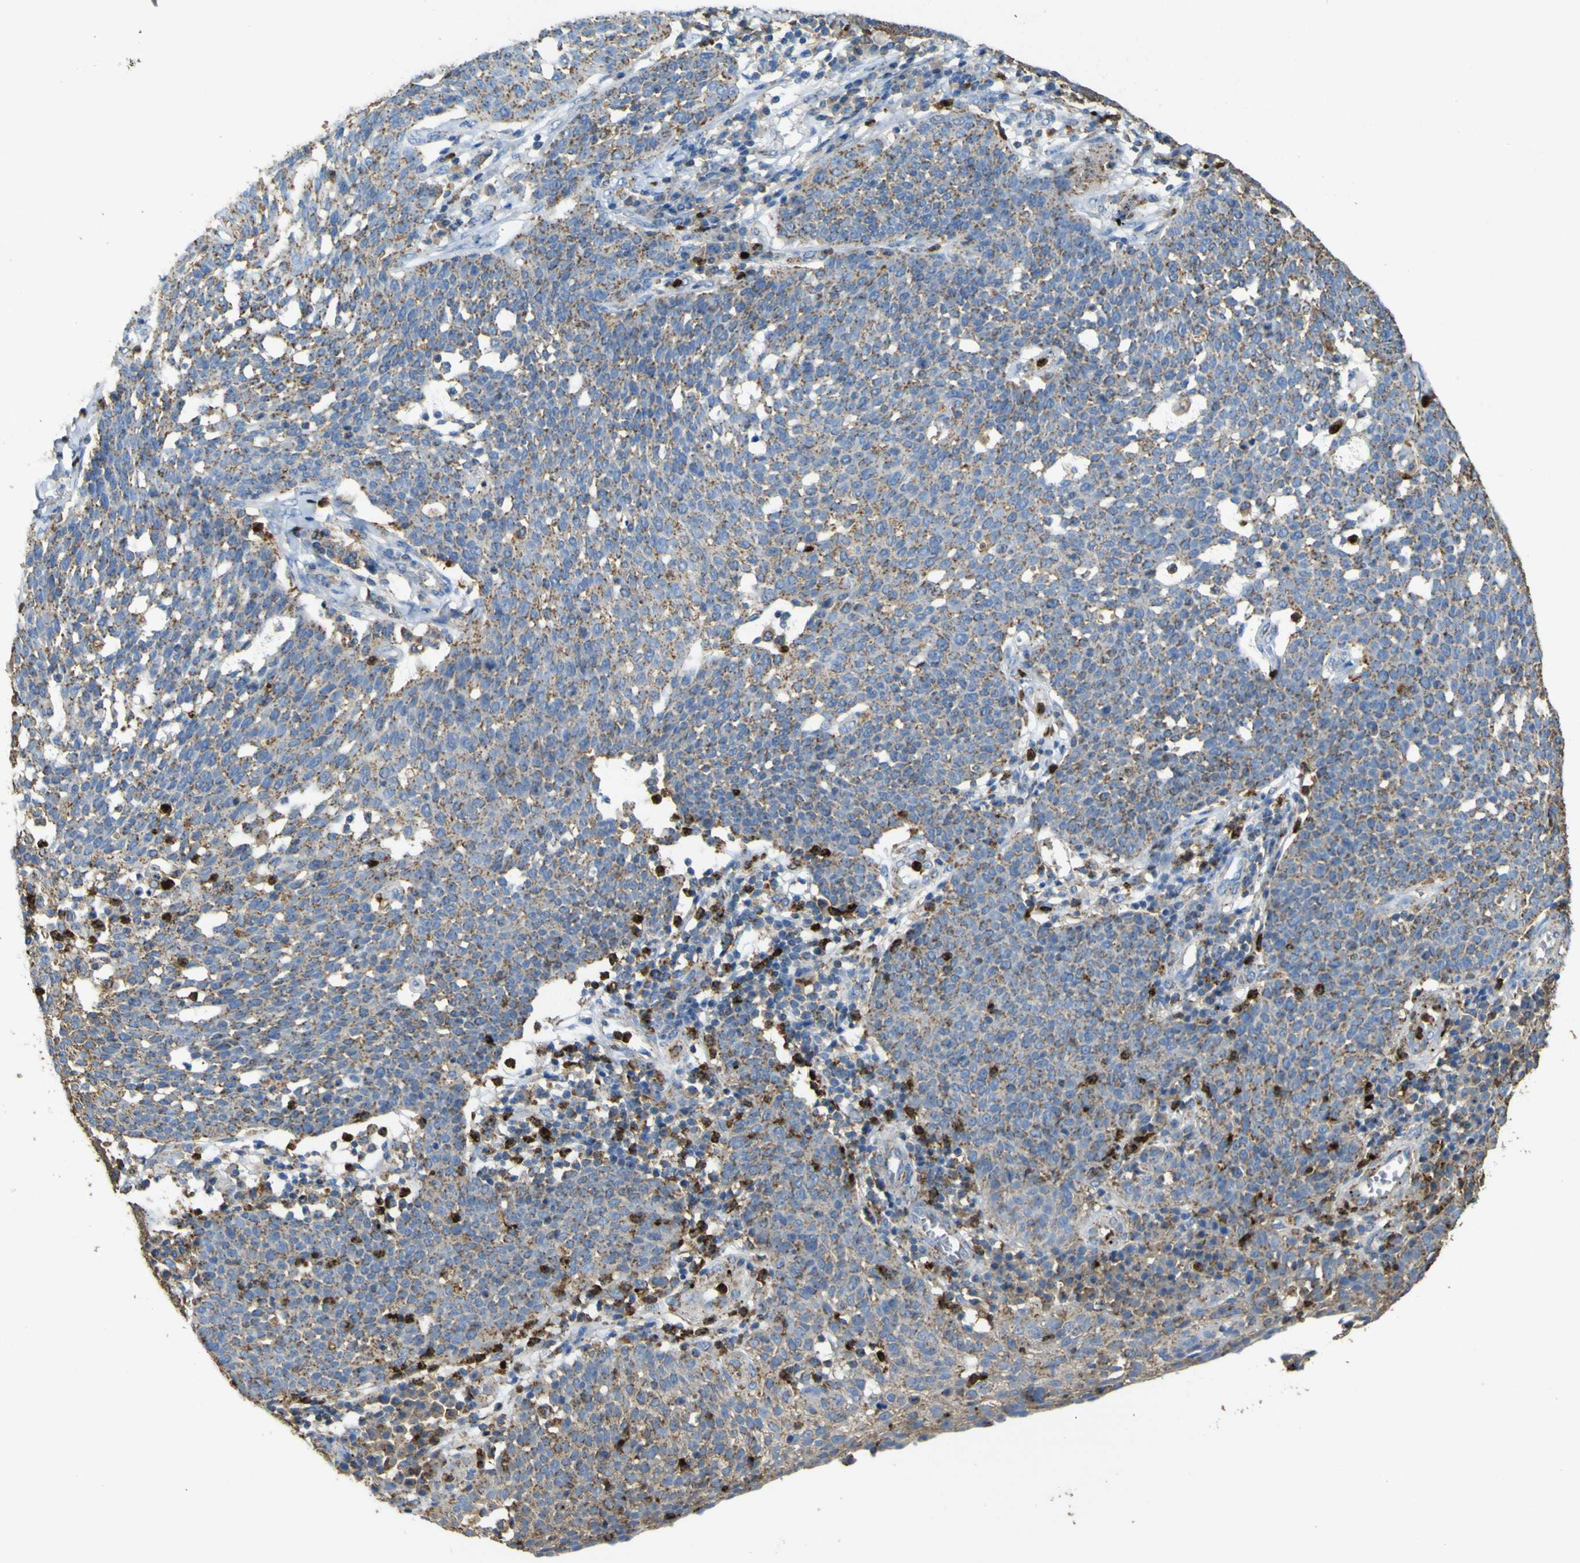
{"staining": {"intensity": "moderate", "quantity": "25%-75%", "location": "cytoplasmic/membranous"}, "tissue": "cervical cancer", "cell_type": "Tumor cells", "image_type": "cancer", "snomed": [{"axis": "morphology", "description": "Squamous cell carcinoma, NOS"}, {"axis": "topography", "description": "Cervix"}], "caption": "An image of human cervical cancer (squamous cell carcinoma) stained for a protein reveals moderate cytoplasmic/membranous brown staining in tumor cells.", "gene": "ACSL3", "patient": {"sex": "female", "age": 34}}